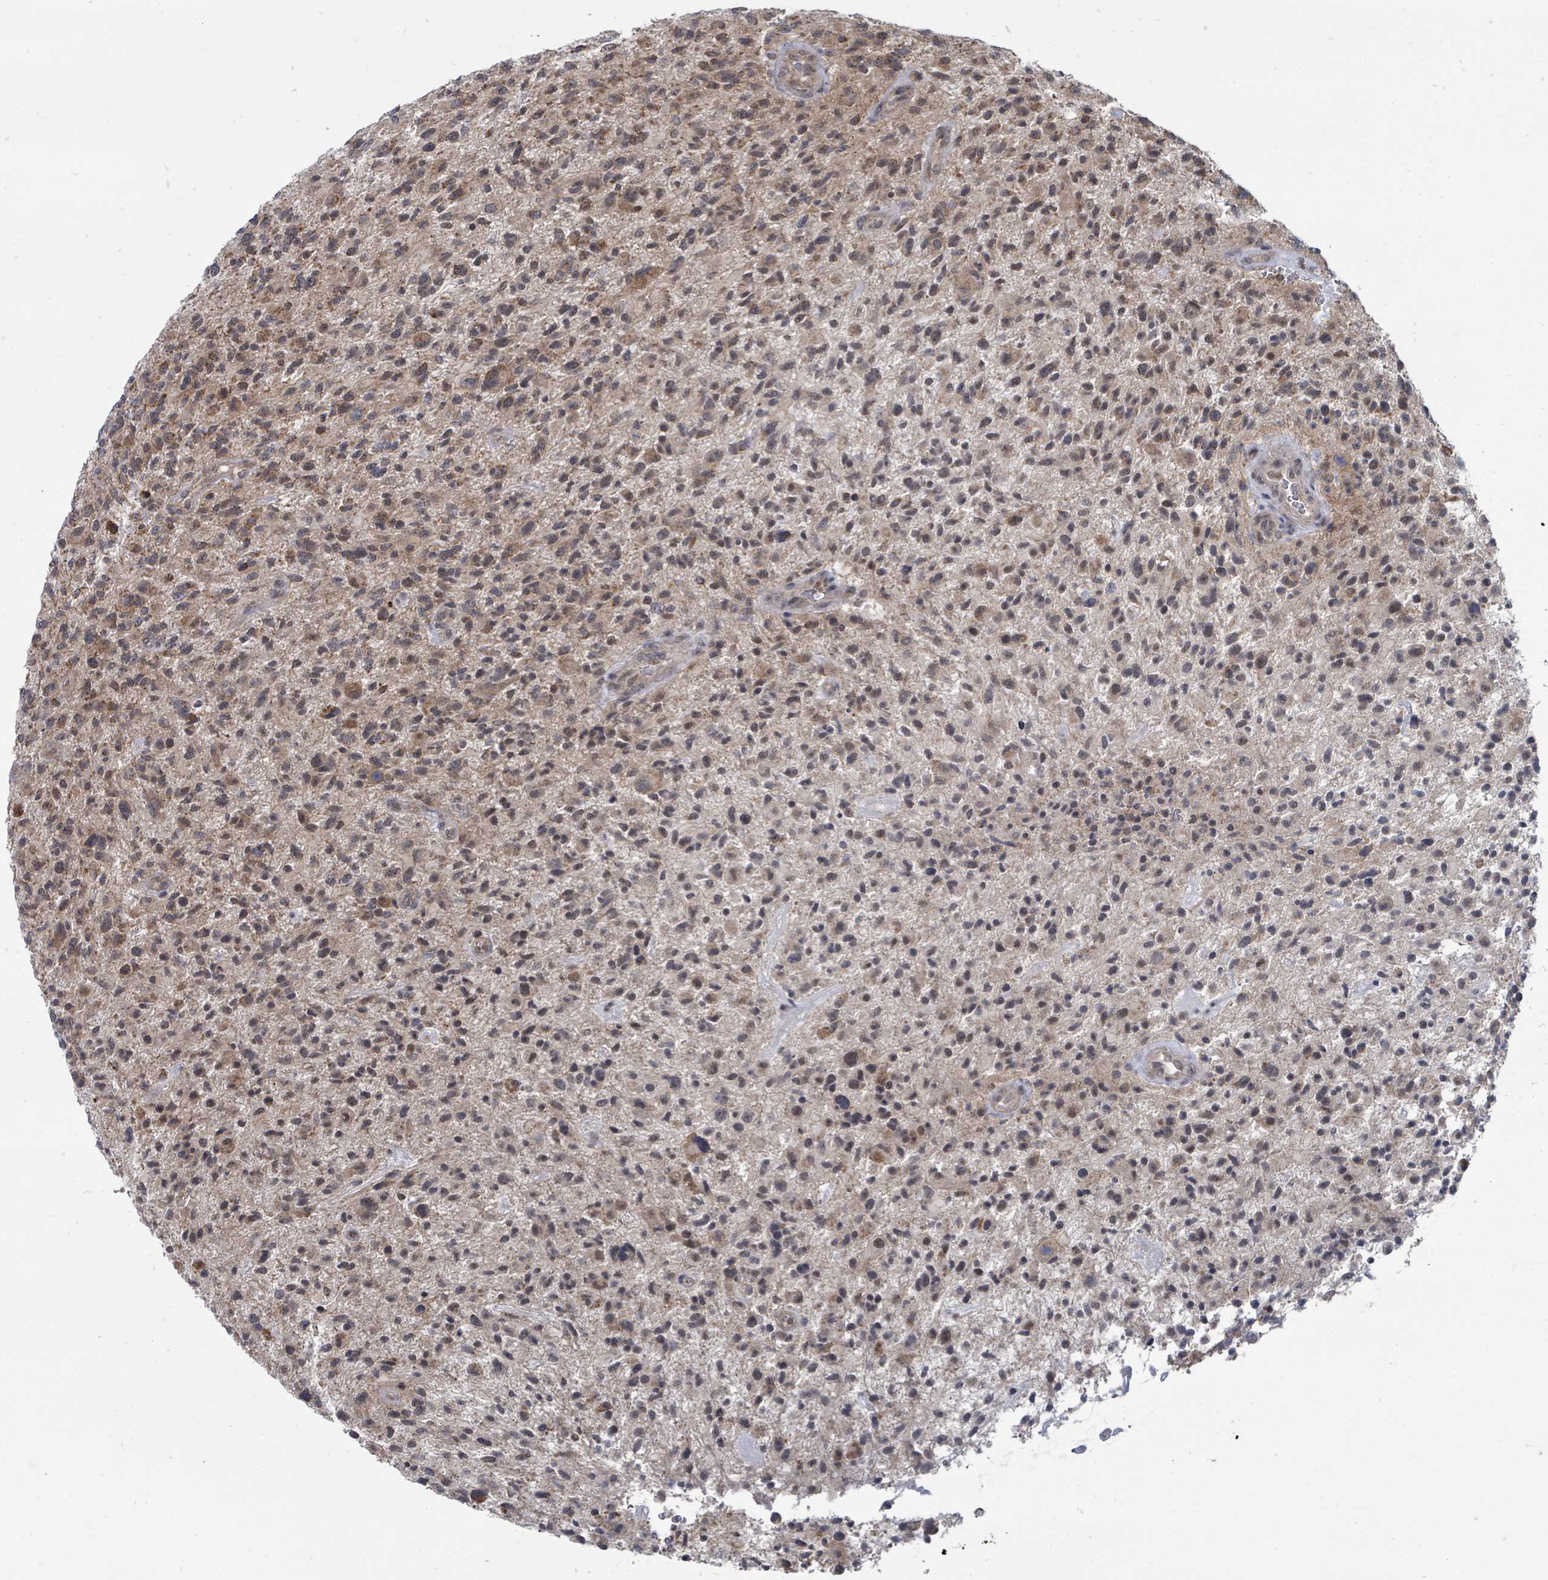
{"staining": {"intensity": "weak", "quantity": ">75%", "location": "cytoplasmic/membranous,nuclear"}, "tissue": "glioma", "cell_type": "Tumor cells", "image_type": "cancer", "snomed": [{"axis": "morphology", "description": "Glioma, malignant, High grade"}, {"axis": "topography", "description": "Brain"}], "caption": "Protein expression analysis of human glioma reveals weak cytoplasmic/membranous and nuclear staining in about >75% of tumor cells. (brown staining indicates protein expression, while blue staining denotes nuclei).", "gene": "MAGOHB", "patient": {"sex": "male", "age": 47}}